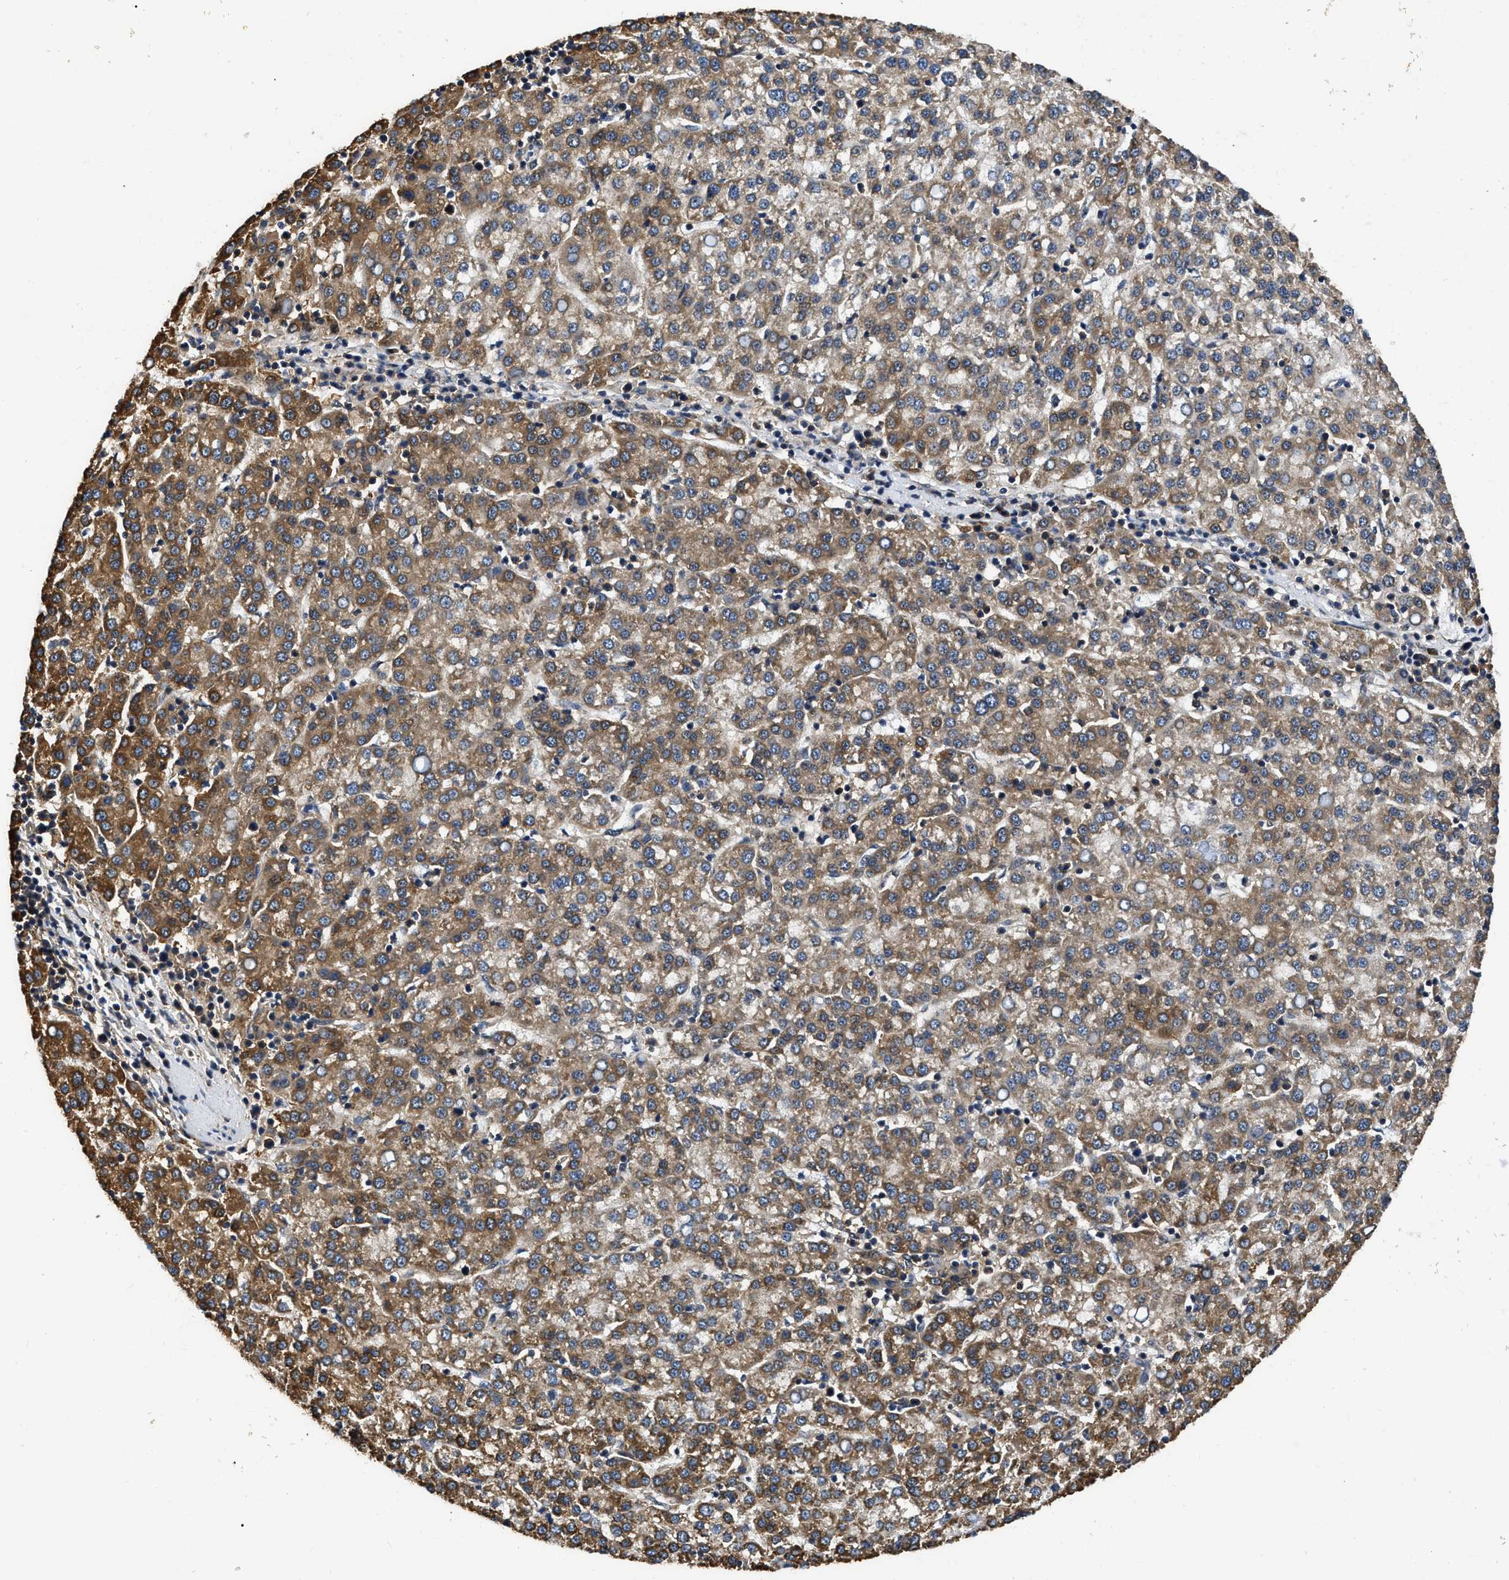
{"staining": {"intensity": "moderate", "quantity": ">75%", "location": "cytoplasmic/membranous"}, "tissue": "liver cancer", "cell_type": "Tumor cells", "image_type": "cancer", "snomed": [{"axis": "morphology", "description": "Carcinoma, Hepatocellular, NOS"}, {"axis": "topography", "description": "Liver"}], "caption": "There is medium levels of moderate cytoplasmic/membranous staining in tumor cells of liver hepatocellular carcinoma, as demonstrated by immunohistochemical staining (brown color).", "gene": "GET4", "patient": {"sex": "female", "age": 58}}